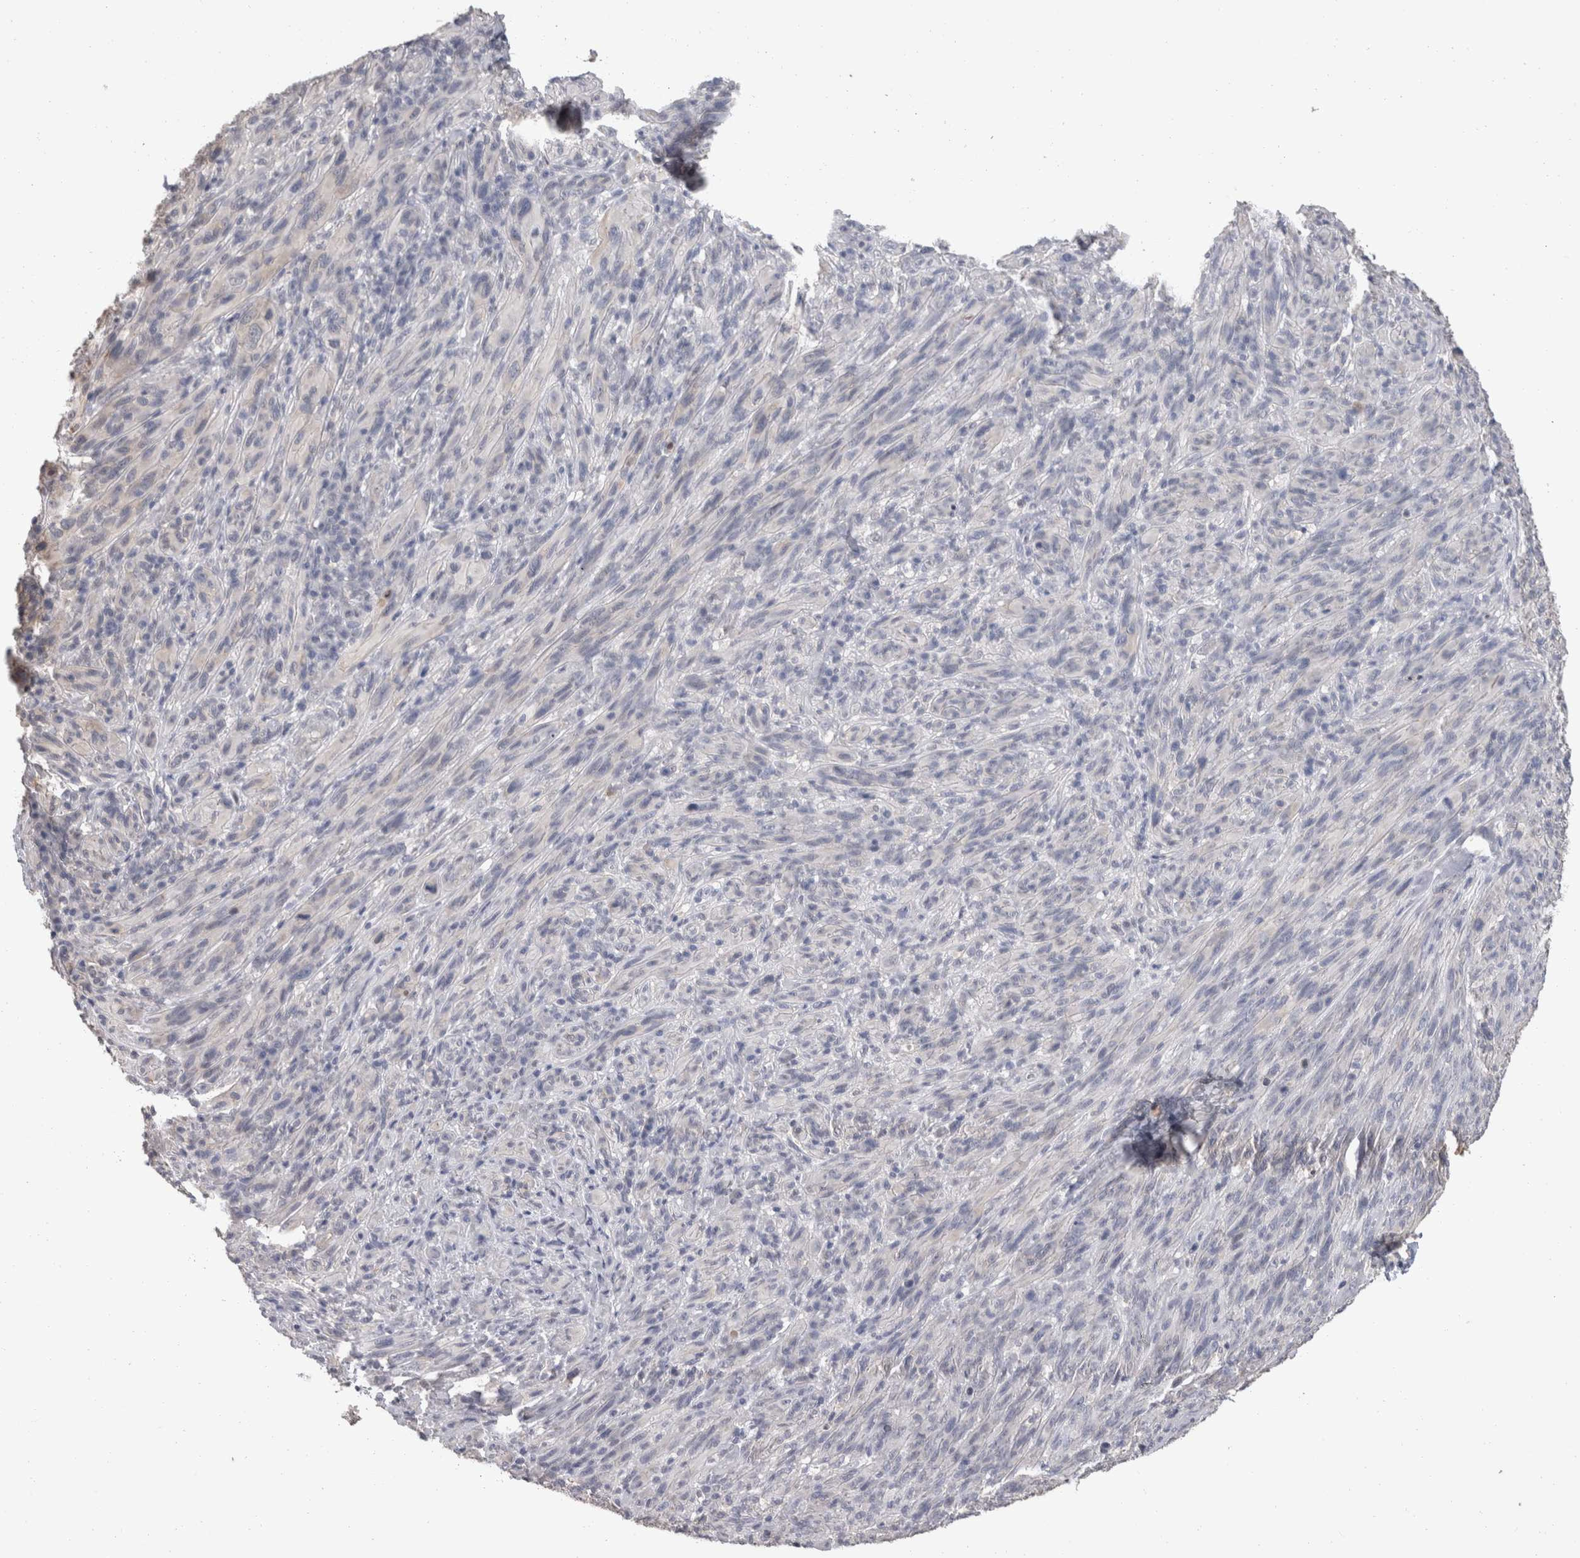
{"staining": {"intensity": "negative", "quantity": "none", "location": "none"}, "tissue": "melanoma", "cell_type": "Tumor cells", "image_type": "cancer", "snomed": [{"axis": "morphology", "description": "Malignant melanoma, NOS"}, {"axis": "topography", "description": "Skin of head"}], "caption": "IHC micrograph of neoplastic tissue: human melanoma stained with DAB (3,3'-diaminobenzidine) shows no significant protein expression in tumor cells.", "gene": "FHOD3", "patient": {"sex": "male", "age": 96}}